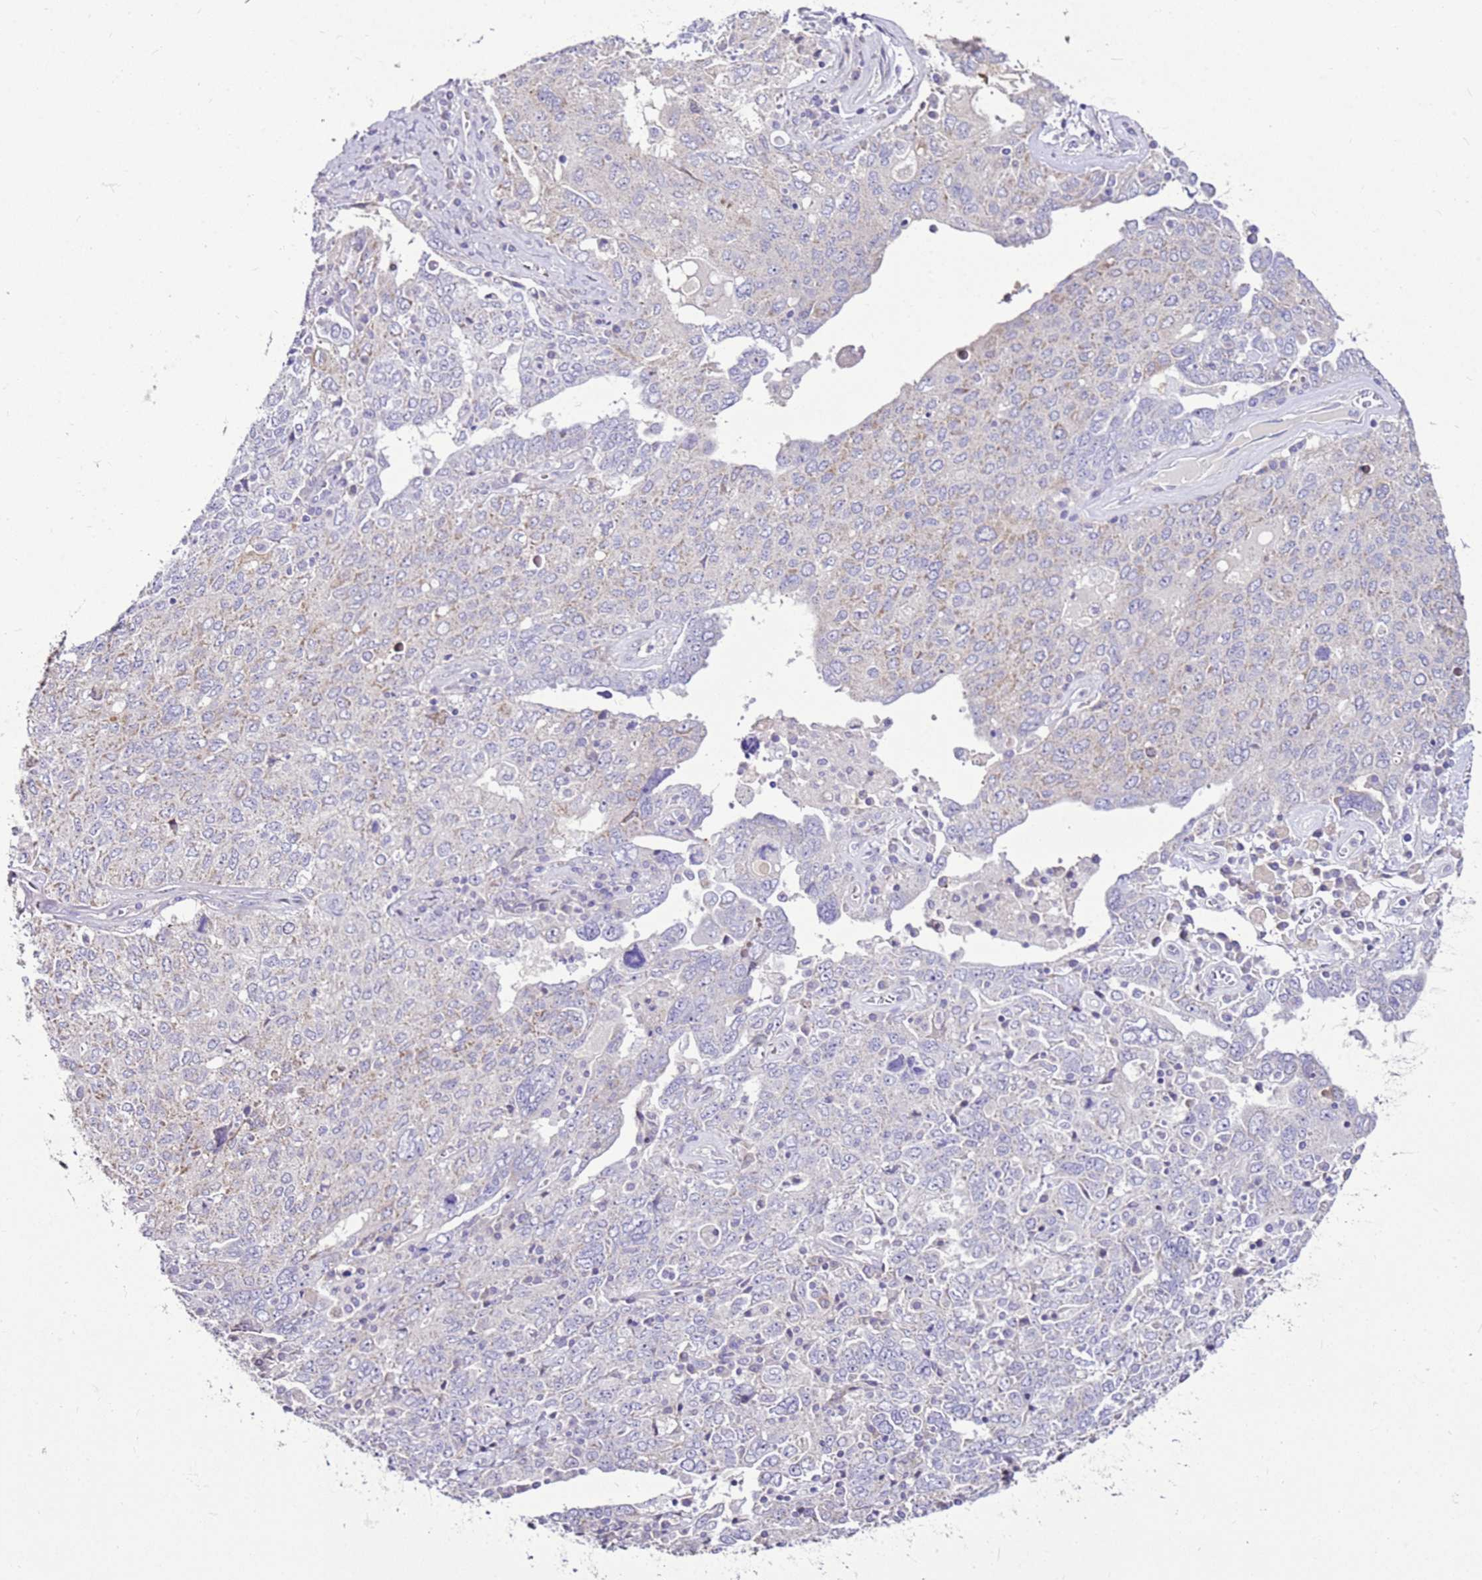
{"staining": {"intensity": "negative", "quantity": "none", "location": "none"}, "tissue": "ovarian cancer", "cell_type": "Tumor cells", "image_type": "cancer", "snomed": [{"axis": "morphology", "description": "Carcinoma, endometroid"}, {"axis": "topography", "description": "Ovary"}], "caption": "Tumor cells show no significant protein staining in ovarian cancer.", "gene": "SLC38A5", "patient": {"sex": "female", "age": 62}}